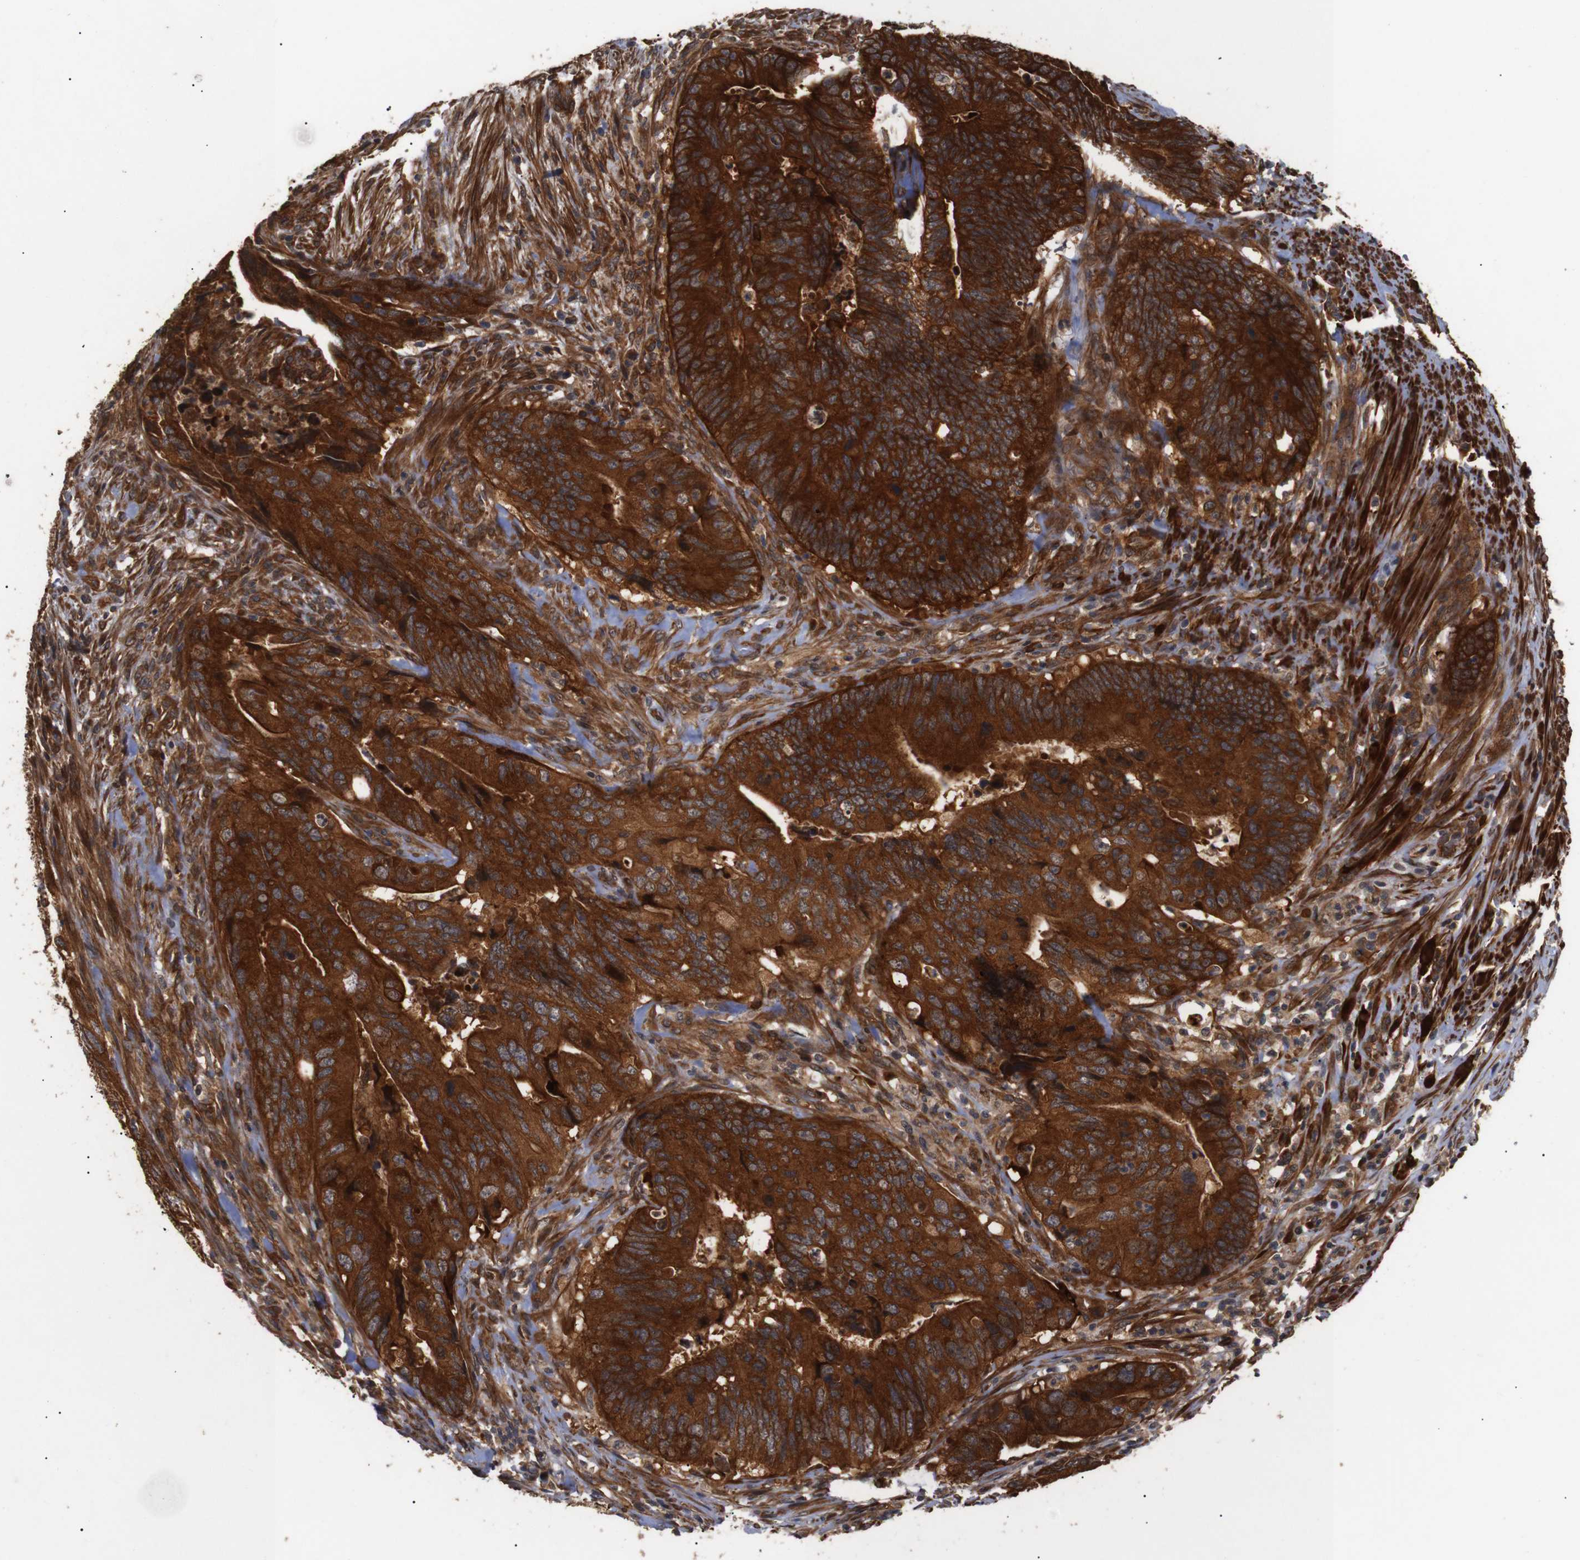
{"staining": {"intensity": "strong", "quantity": ">75%", "location": "cytoplasmic/membranous"}, "tissue": "colorectal cancer", "cell_type": "Tumor cells", "image_type": "cancer", "snomed": [{"axis": "morphology", "description": "Normal tissue, NOS"}, {"axis": "morphology", "description": "Adenocarcinoma, NOS"}, {"axis": "topography", "description": "Colon"}], "caption": "Immunohistochemical staining of adenocarcinoma (colorectal) exhibits high levels of strong cytoplasmic/membranous protein positivity in about >75% of tumor cells.", "gene": "PAWR", "patient": {"sex": "male", "age": 56}}